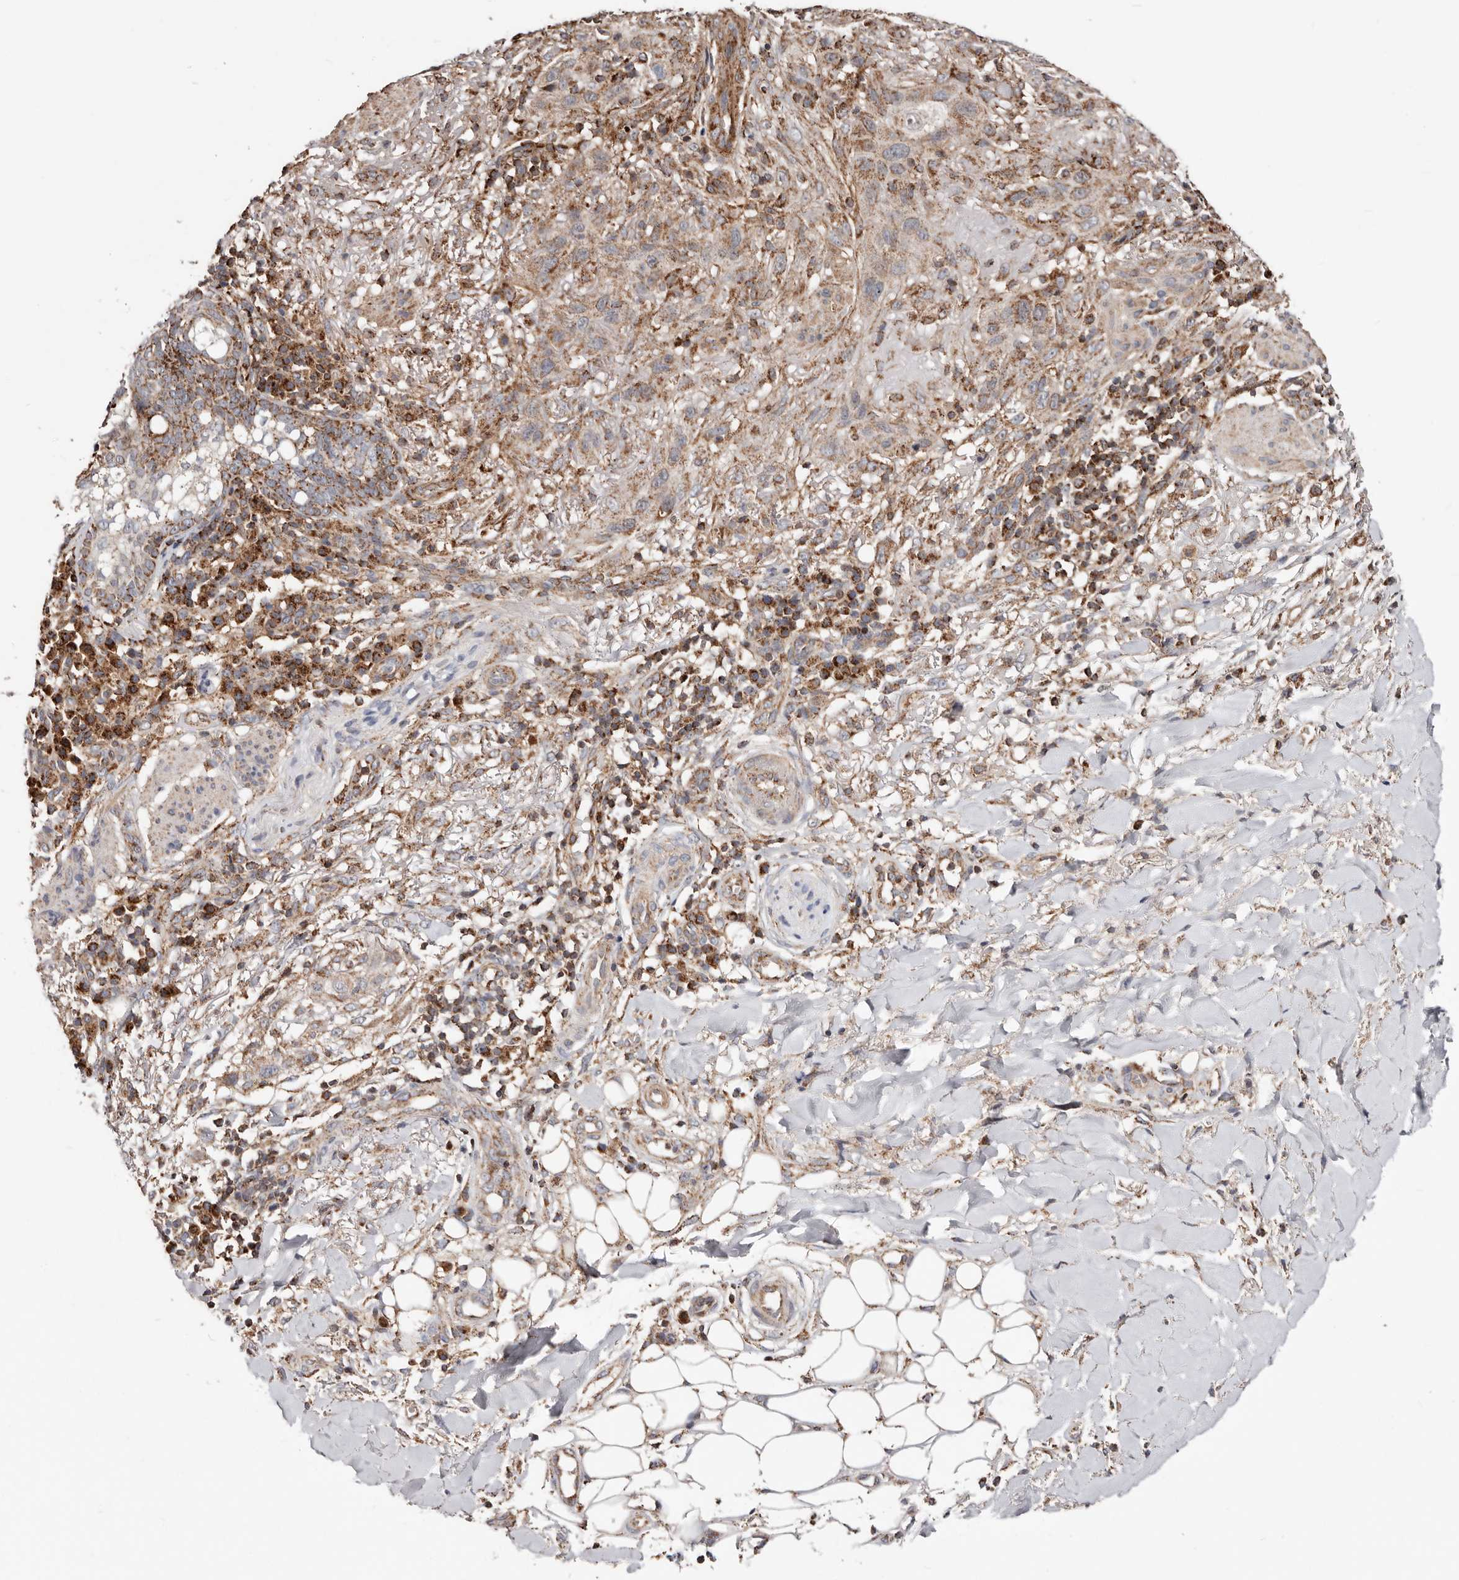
{"staining": {"intensity": "moderate", "quantity": "25%-75%", "location": "cytoplasmic/membranous"}, "tissue": "skin cancer", "cell_type": "Tumor cells", "image_type": "cancer", "snomed": [{"axis": "morphology", "description": "Normal tissue, NOS"}, {"axis": "morphology", "description": "Squamous cell carcinoma, NOS"}, {"axis": "topography", "description": "Skin"}], "caption": "Skin cancer stained with immunohistochemistry reveals moderate cytoplasmic/membranous positivity in about 25%-75% of tumor cells.", "gene": "PRKACB", "patient": {"sex": "female", "age": 96}}